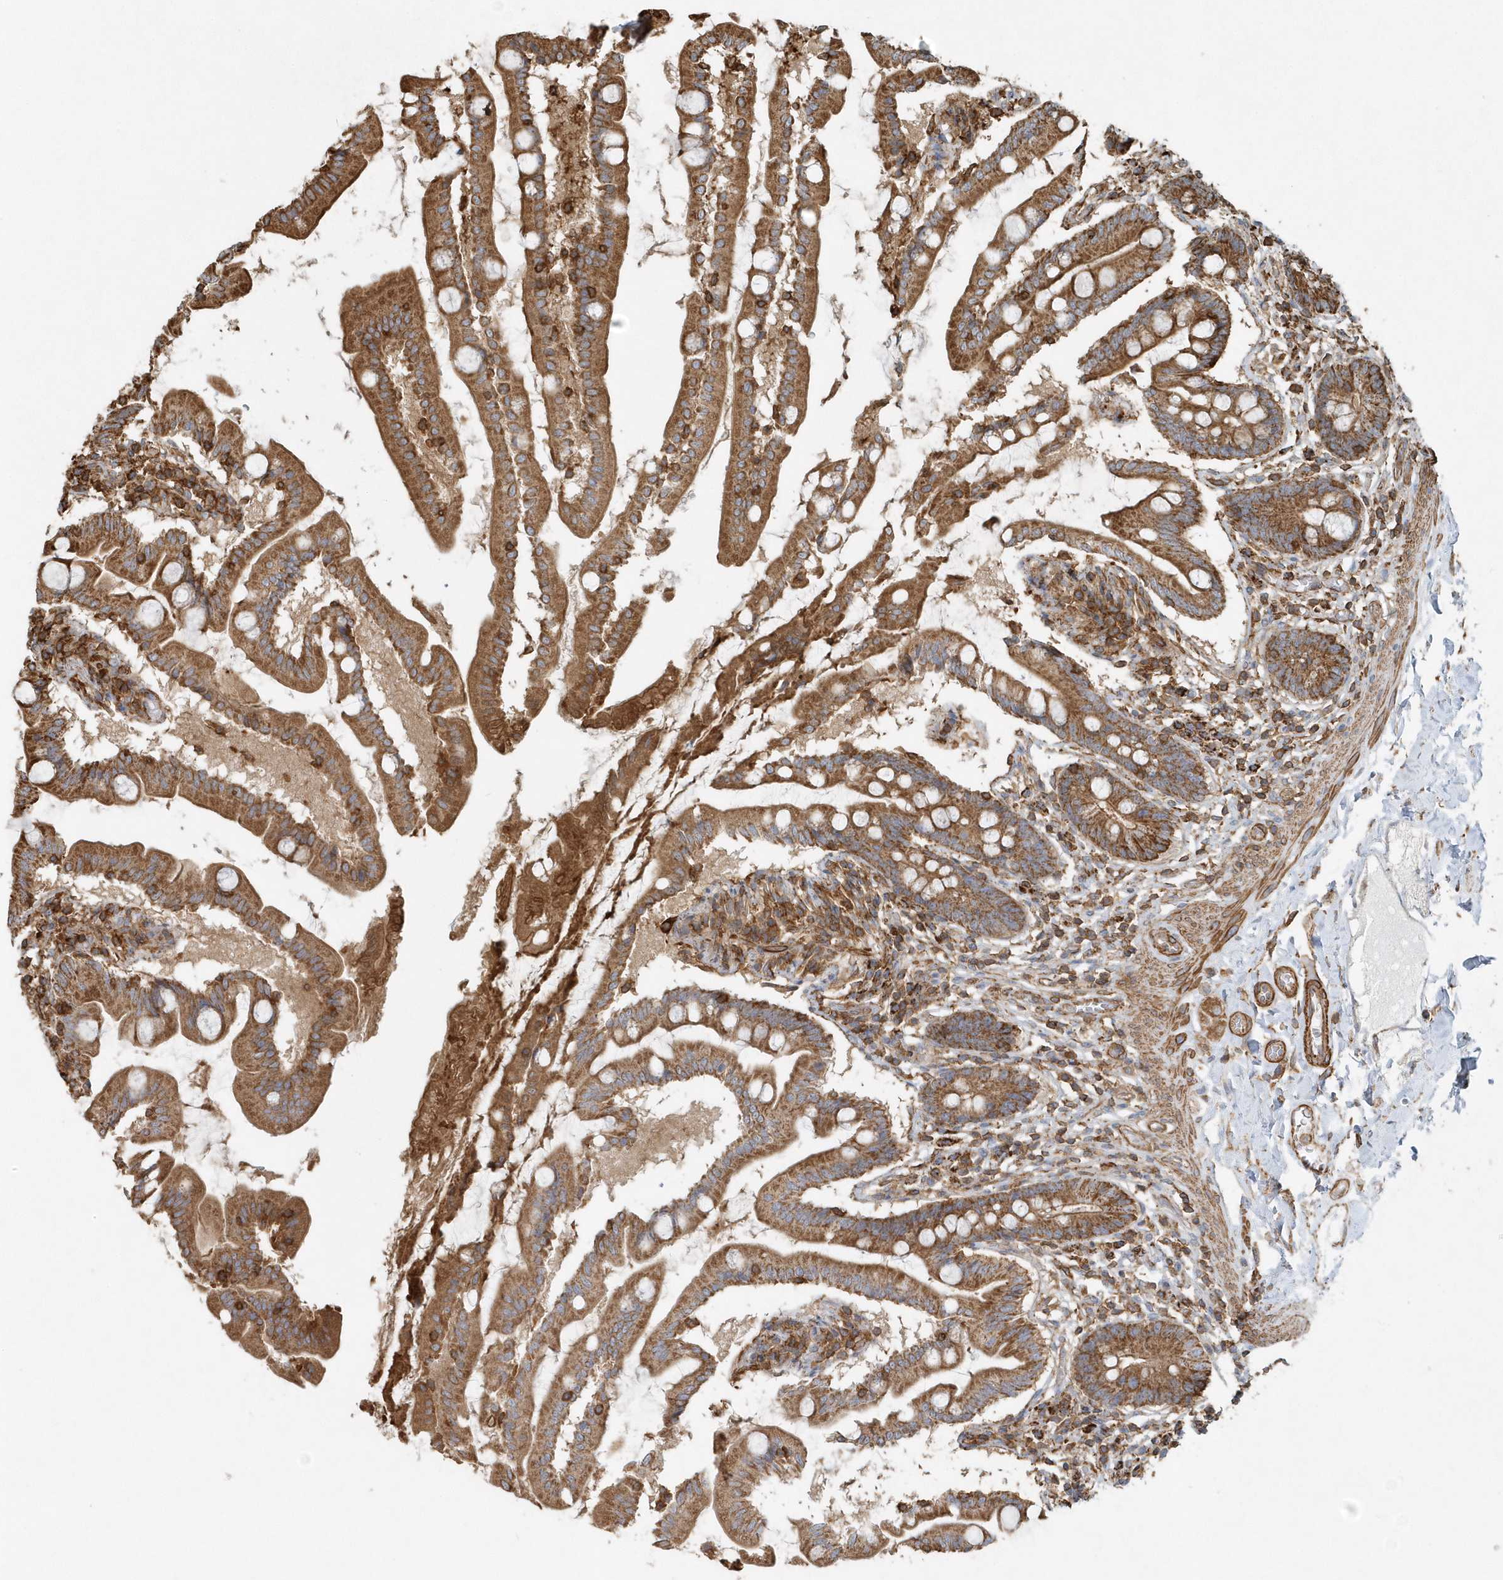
{"staining": {"intensity": "strong", "quantity": ">75%", "location": "cytoplasmic/membranous"}, "tissue": "small intestine", "cell_type": "Glandular cells", "image_type": "normal", "snomed": [{"axis": "morphology", "description": "Normal tissue, NOS"}, {"axis": "topography", "description": "Small intestine"}], "caption": "An immunohistochemistry image of benign tissue is shown. Protein staining in brown shows strong cytoplasmic/membranous positivity in small intestine within glandular cells.", "gene": "MMUT", "patient": {"sex": "female", "age": 56}}